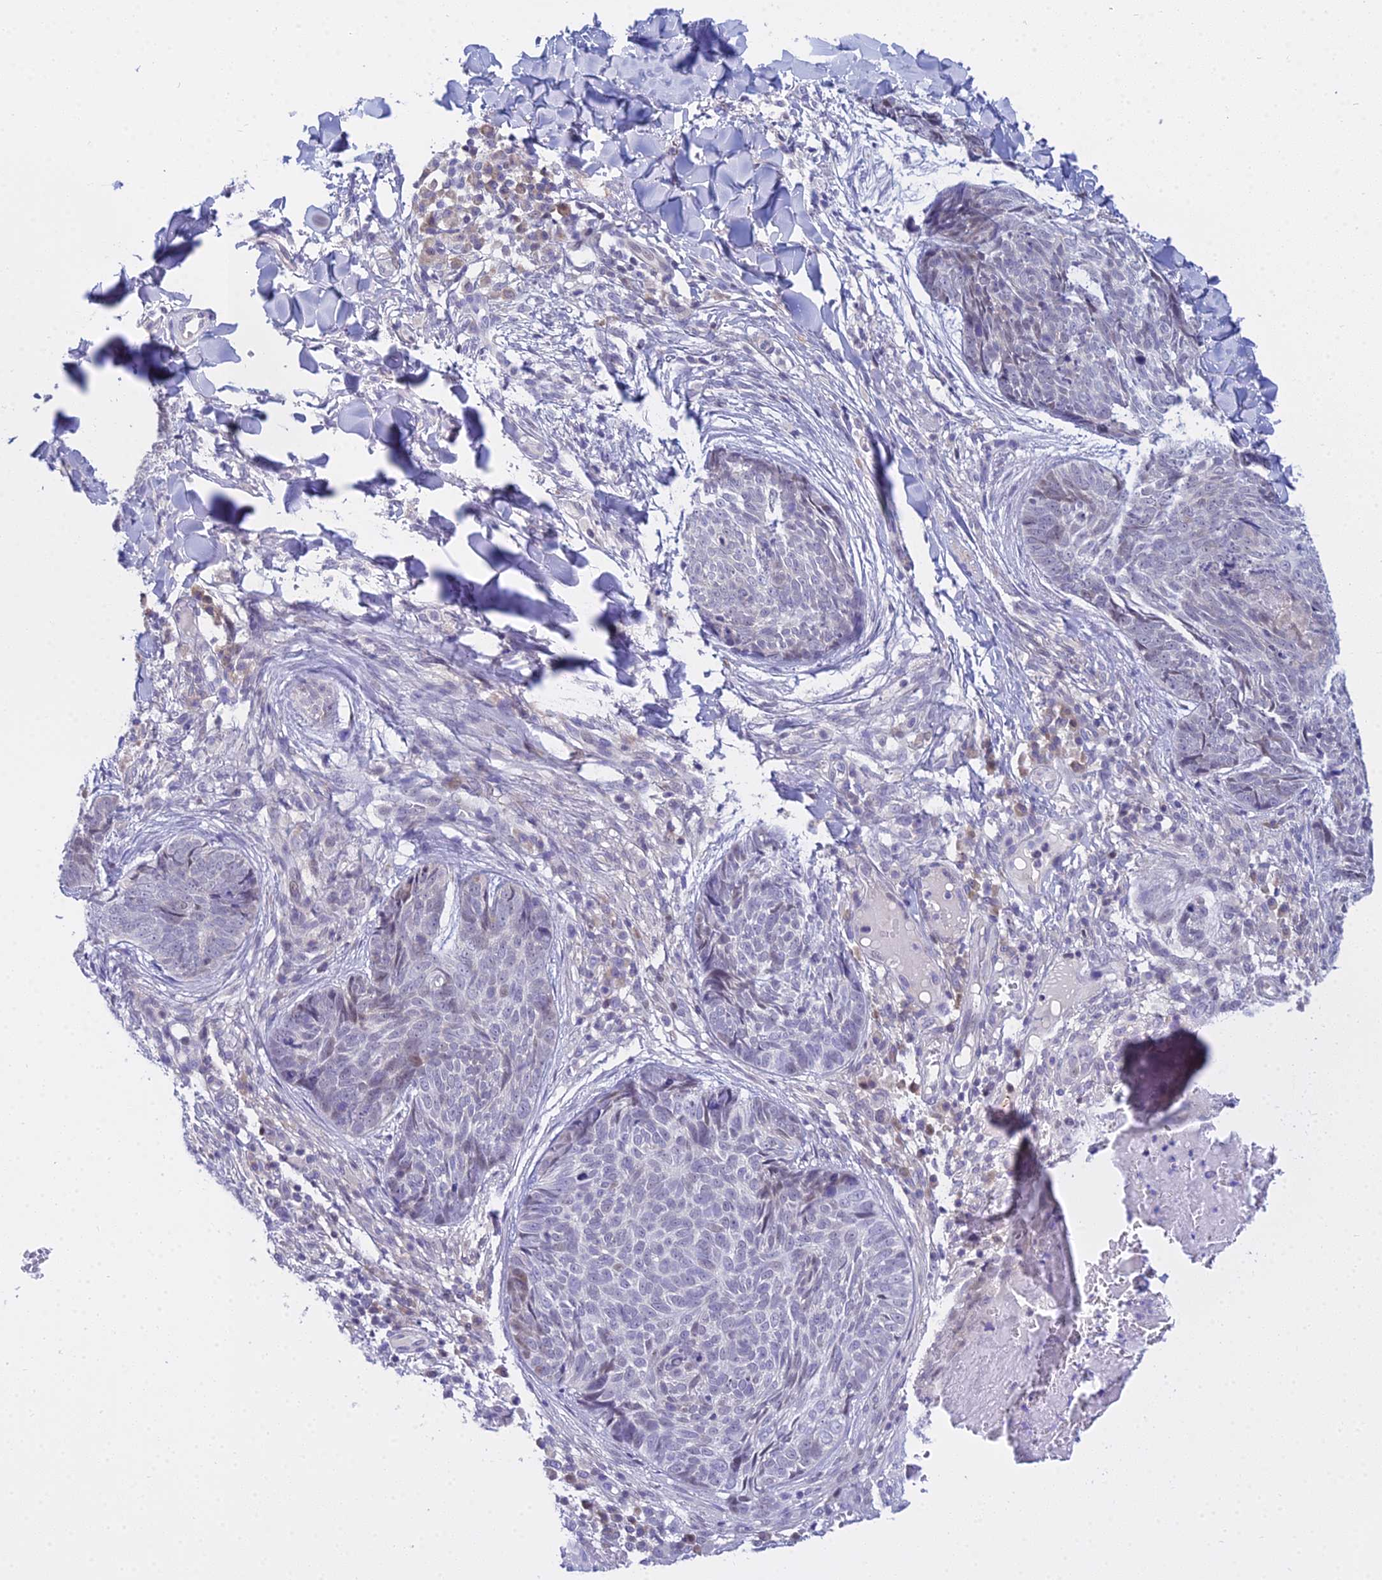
{"staining": {"intensity": "negative", "quantity": "none", "location": "none"}, "tissue": "skin cancer", "cell_type": "Tumor cells", "image_type": "cancer", "snomed": [{"axis": "morphology", "description": "Basal cell carcinoma"}, {"axis": "topography", "description": "Skin"}], "caption": "DAB (3,3'-diaminobenzidine) immunohistochemical staining of skin cancer displays no significant staining in tumor cells.", "gene": "ZMIZ1", "patient": {"sex": "female", "age": 61}}